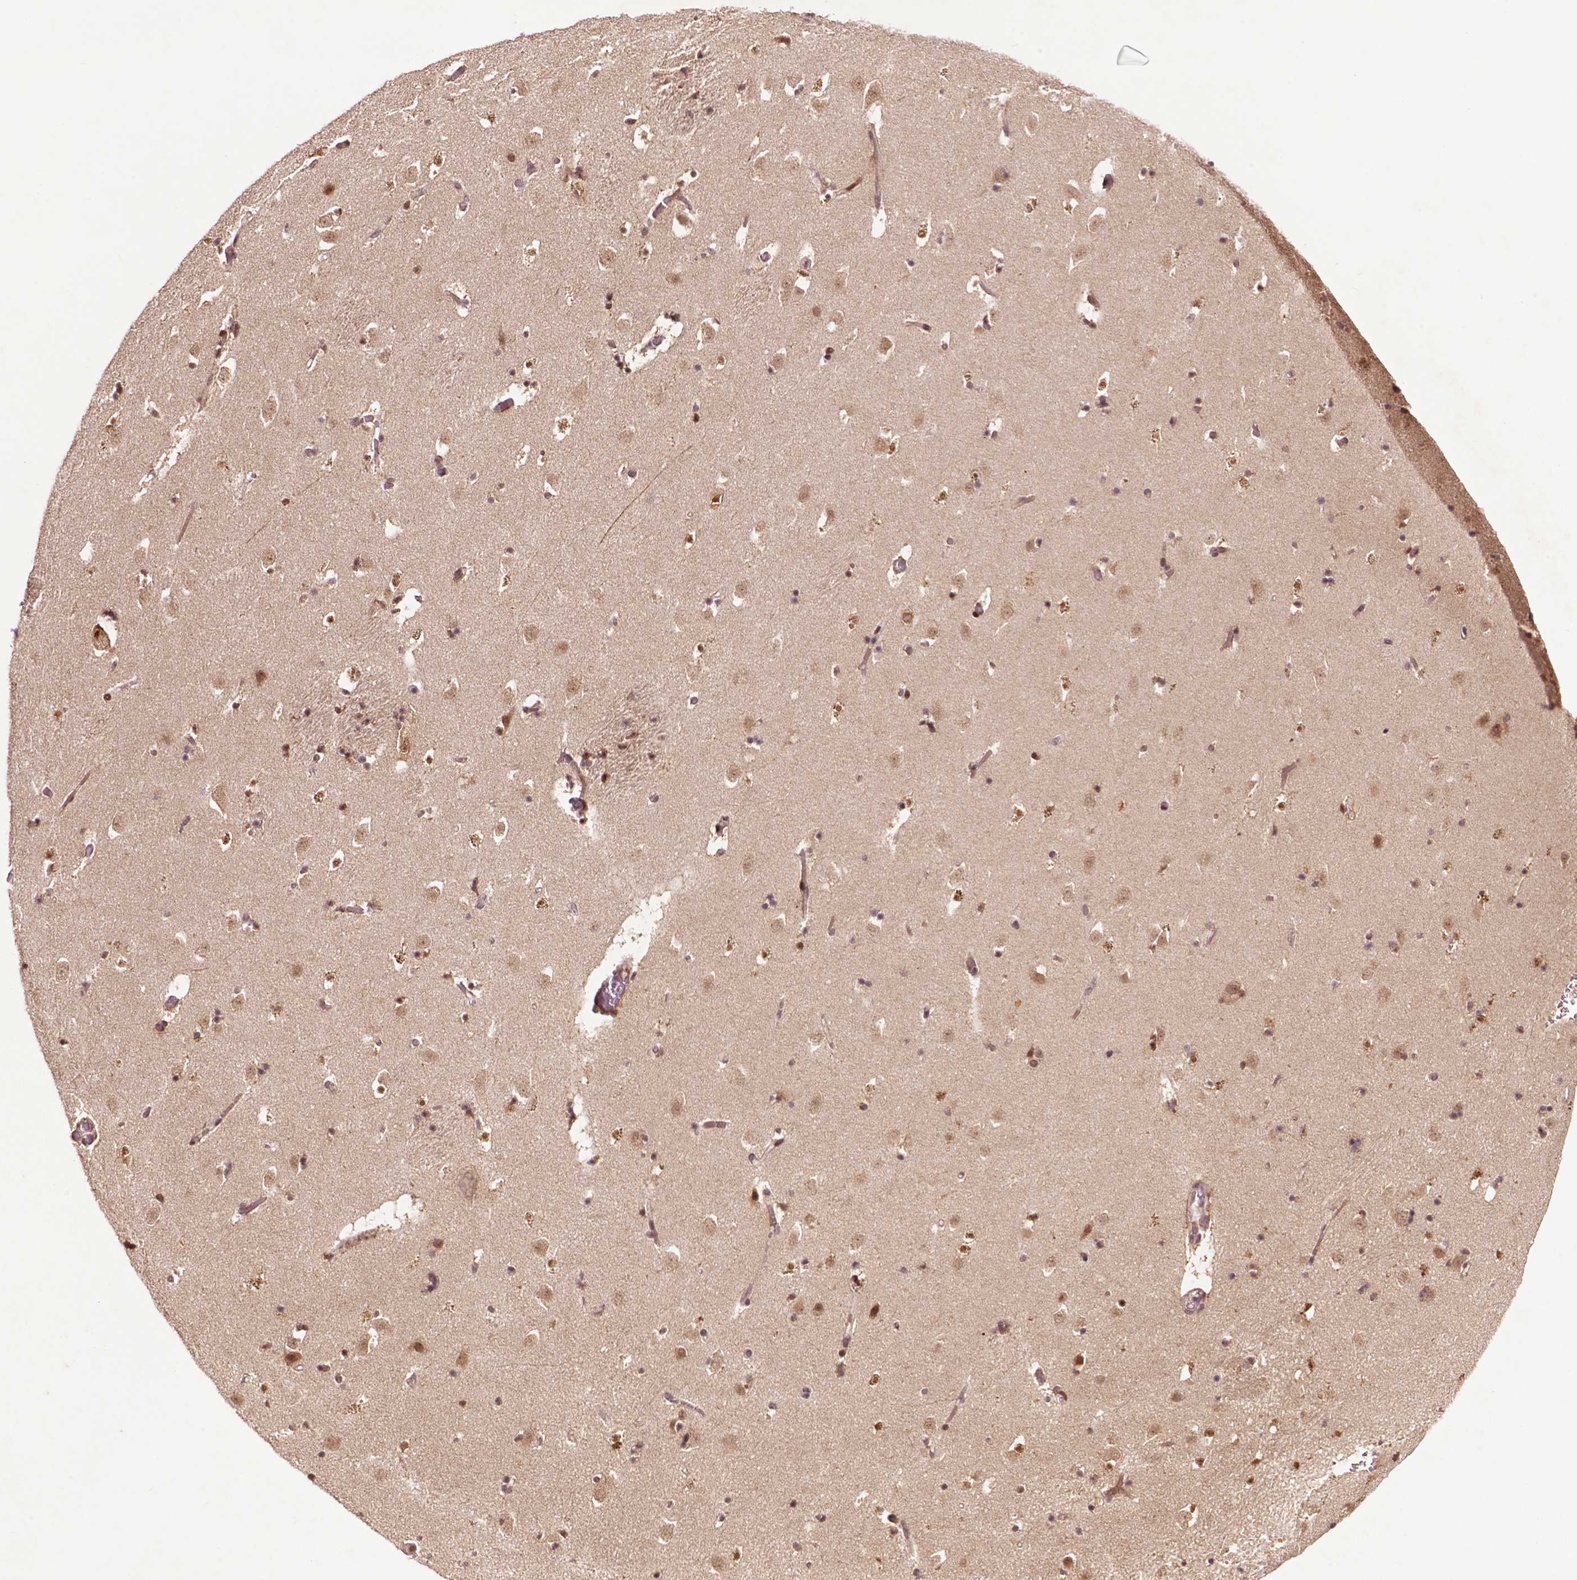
{"staining": {"intensity": "moderate", "quantity": "25%-75%", "location": "cytoplasmic/membranous,nuclear"}, "tissue": "caudate", "cell_type": "Glial cells", "image_type": "normal", "snomed": [{"axis": "morphology", "description": "Normal tissue, NOS"}, {"axis": "topography", "description": "Lateral ventricle wall"}], "caption": "This photomicrograph demonstrates immunohistochemistry (IHC) staining of benign human caudate, with medium moderate cytoplasmic/membranous,nuclear positivity in approximately 25%-75% of glial cells.", "gene": "TMX2", "patient": {"sex": "female", "age": 42}}